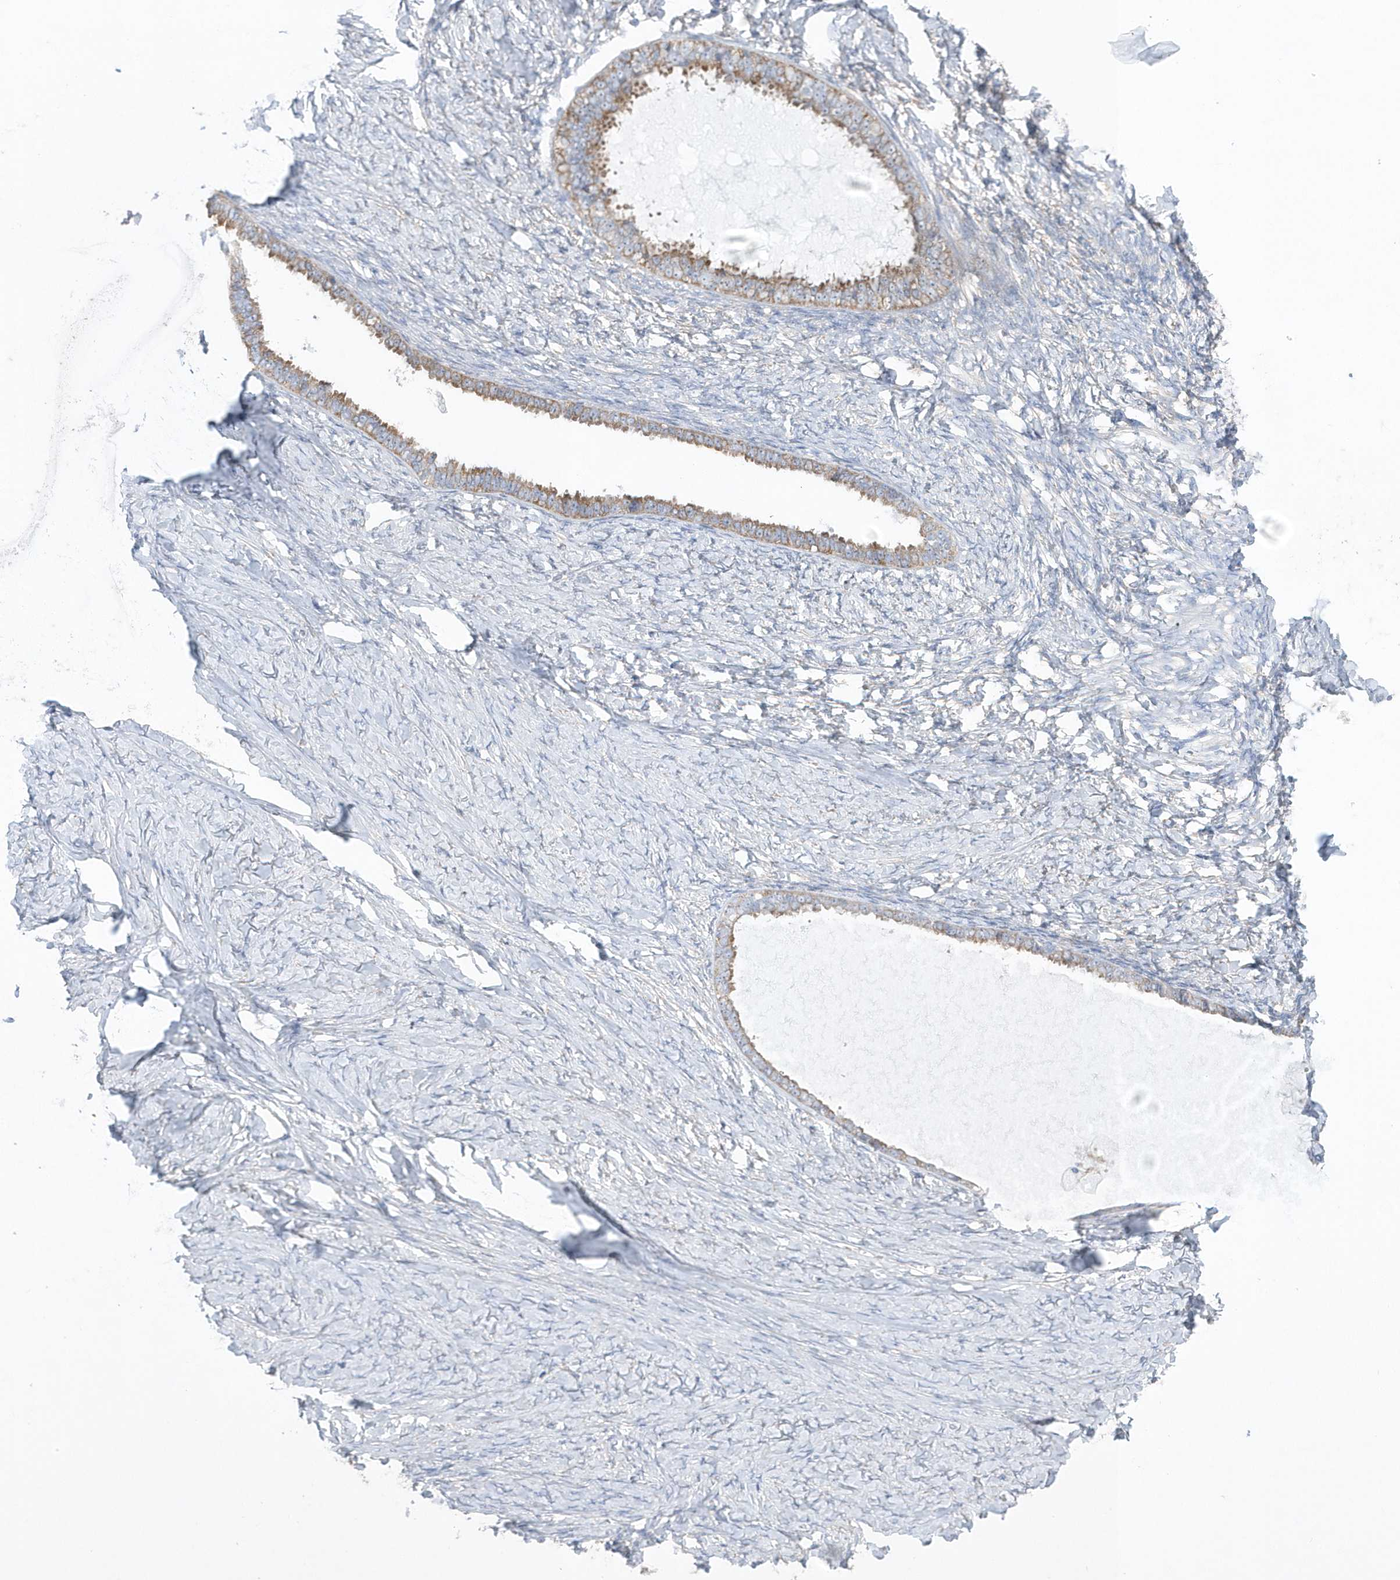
{"staining": {"intensity": "moderate", "quantity": ">75%", "location": "cytoplasmic/membranous"}, "tissue": "ovarian cancer", "cell_type": "Tumor cells", "image_type": "cancer", "snomed": [{"axis": "morphology", "description": "Cystadenocarcinoma, serous, NOS"}, {"axis": "topography", "description": "Ovary"}], "caption": "The histopathology image shows immunohistochemical staining of ovarian cancer (serous cystadenocarcinoma). There is moderate cytoplasmic/membranous staining is identified in approximately >75% of tumor cells.", "gene": "SPATA5", "patient": {"sex": "female", "age": 79}}